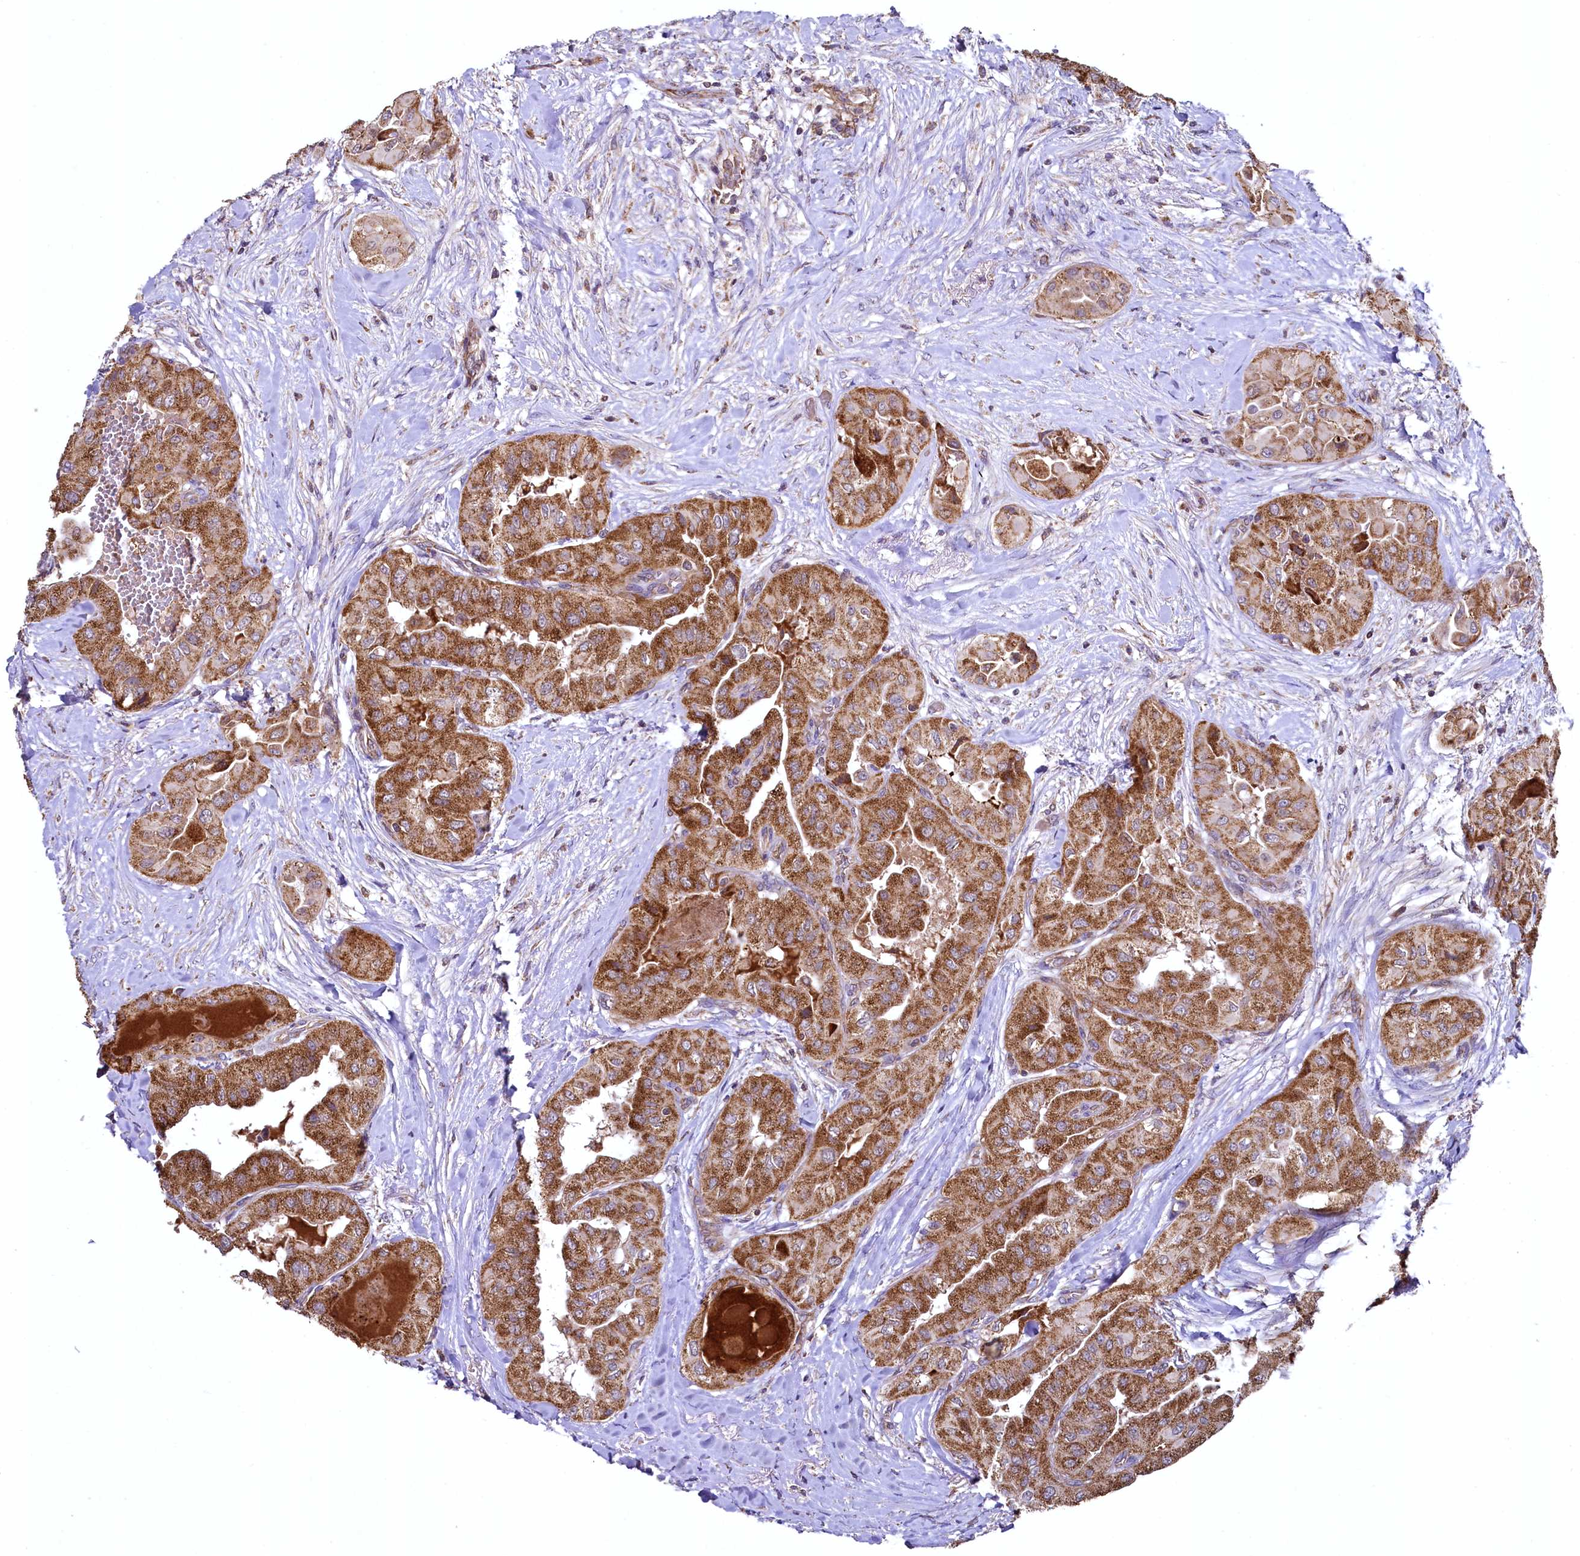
{"staining": {"intensity": "strong", "quantity": ">75%", "location": "cytoplasmic/membranous"}, "tissue": "thyroid cancer", "cell_type": "Tumor cells", "image_type": "cancer", "snomed": [{"axis": "morphology", "description": "Papillary adenocarcinoma, NOS"}, {"axis": "topography", "description": "Thyroid gland"}], "caption": "Tumor cells demonstrate high levels of strong cytoplasmic/membranous staining in about >75% of cells in thyroid cancer.", "gene": "METTL4", "patient": {"sex": "female", "age": 59}}